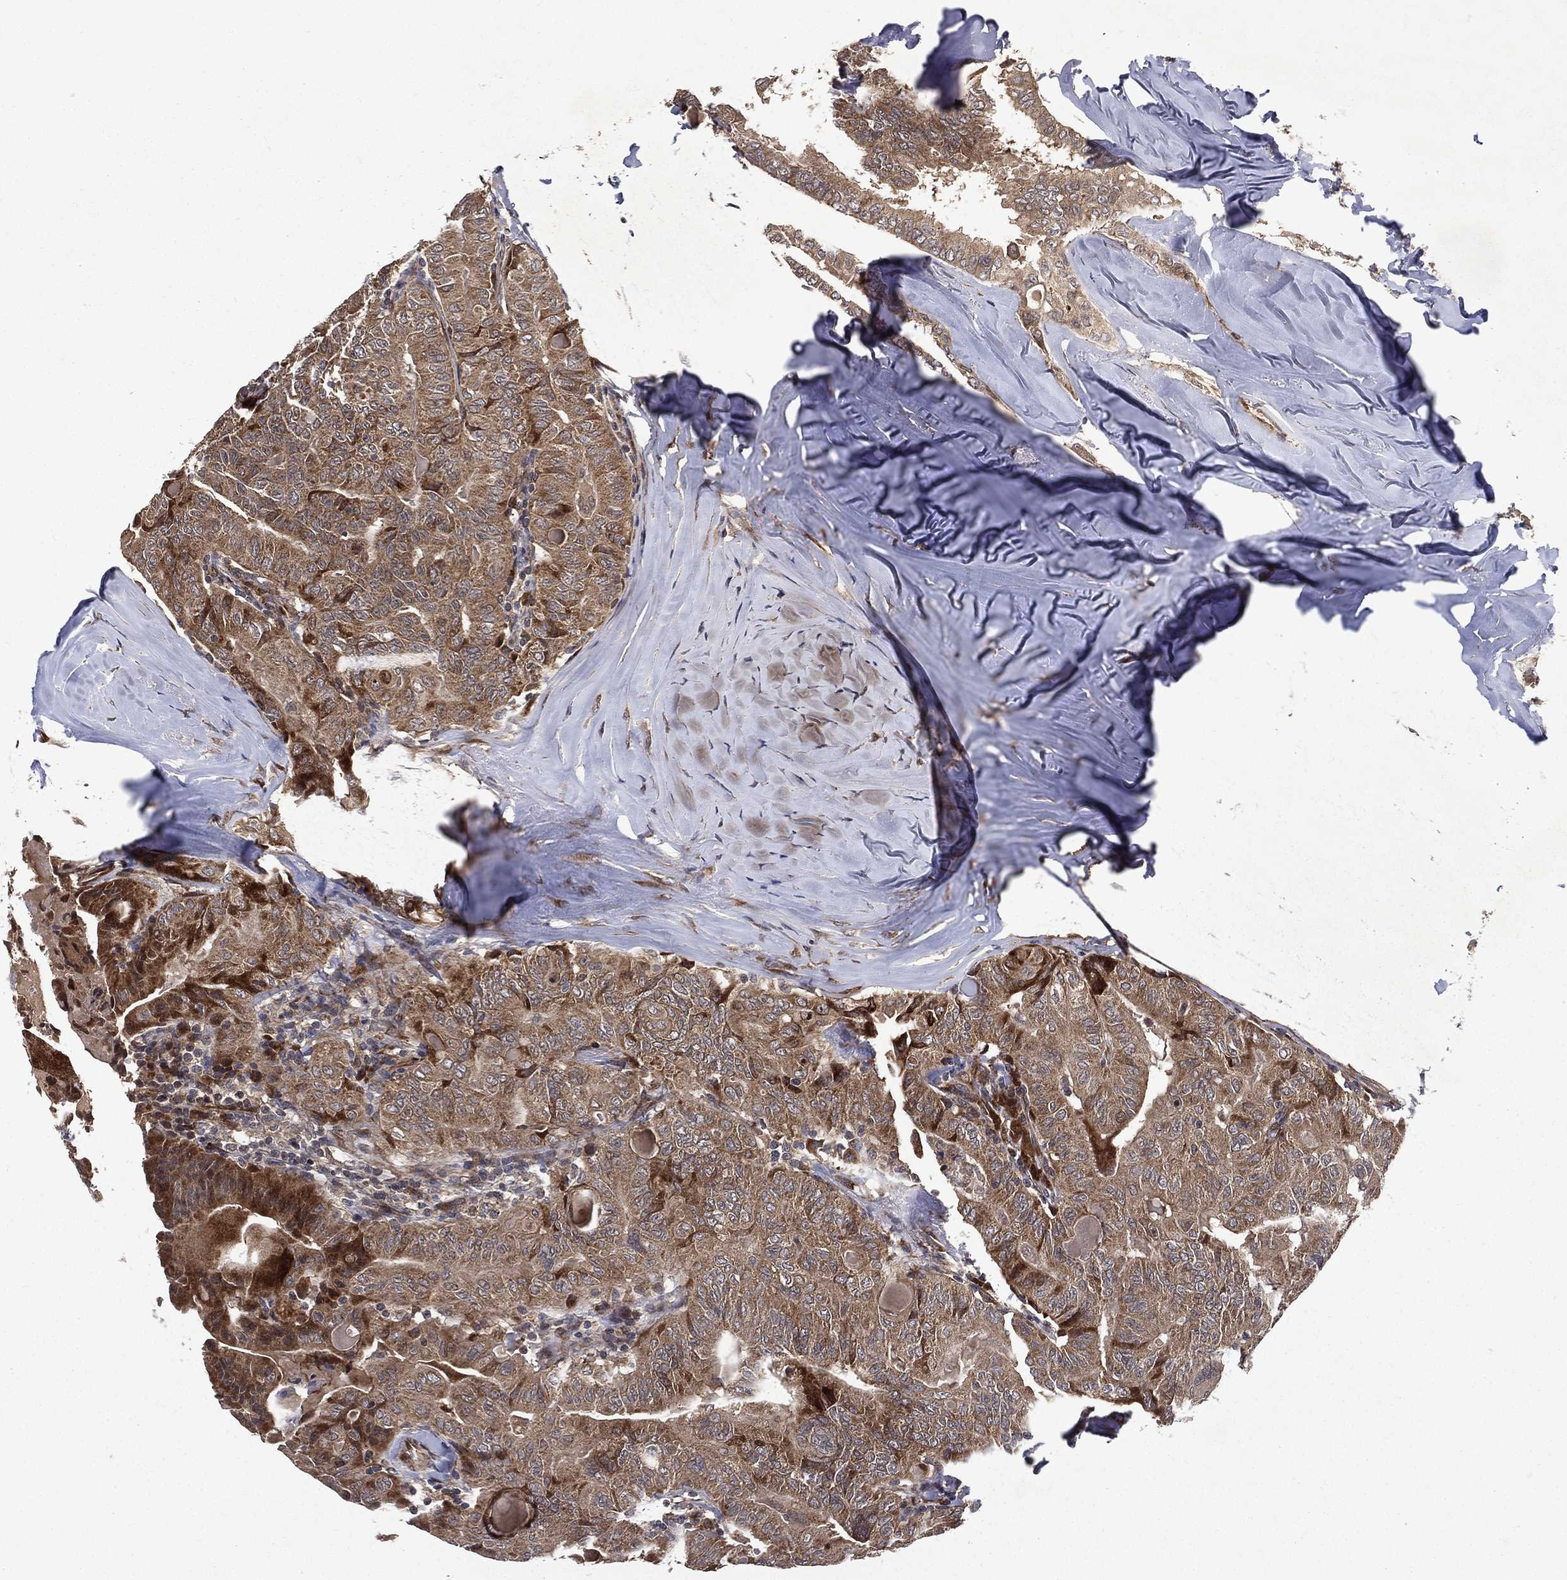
{"staining": {"intensity": "moderate", "quantity": ">75%", "location": "cytoplasmic/membranous"}, "tissue": "thyroid cancer", "cell_type": "Tumor cells", "image_type": "cancer", "snomed": [{"axis": "morphology", "description": "Papillary adenocarcinoma, NOS"}, {"axis": "topography", "description": "Thyroid gland"}], "caption": "Papillary adenocarcinoma (thyroid) was stained to show a protein in brown. There is medium levels of moderate cytoplasmic/membranous positivity in approximately >75% of tumor cells.", "gene": "RAB11FIP4", "patient": {"sex": "female", "age": 68}}